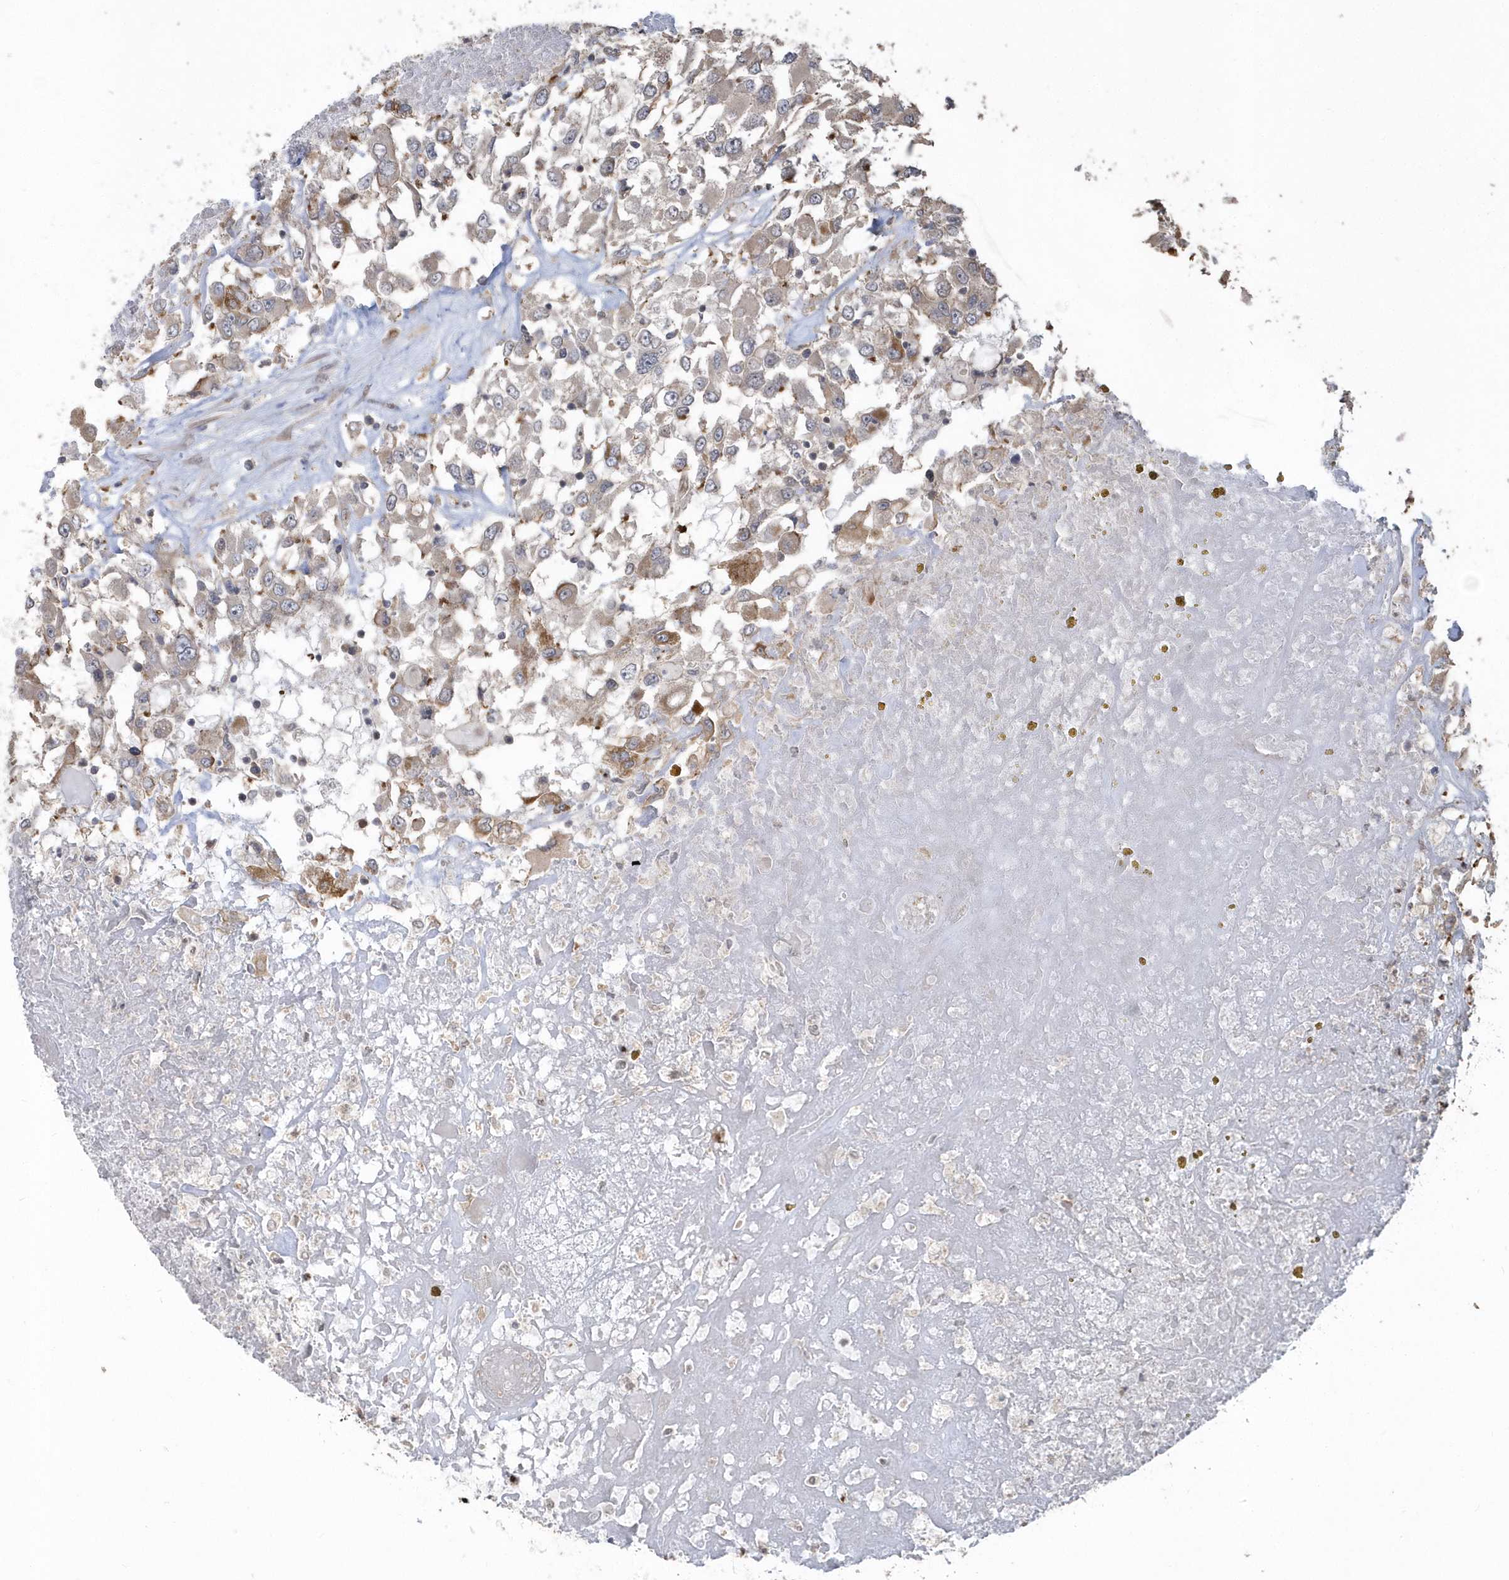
{"staining": {"intensity": "moderate", "quantity": "<25%", "location": "cytoplasmic/membranous"}, "tissue": "renal cancer", "cell_type": "Tumor cells", "image_type": "cancer", "snomed": [{"axis": "morphology", "description": "Adenocarcinoma, NOS"}, {"axis": "topography", "description": "Kidney"}], "caption": "Immunohistochemistry (IHC) of renal cancer shows low levels of moderate cytoplasmic/membranous staining in approximately <25% of tumor cells.", "gene": "HERPUD1", "patient": {"sex": "female", "age": 52}}